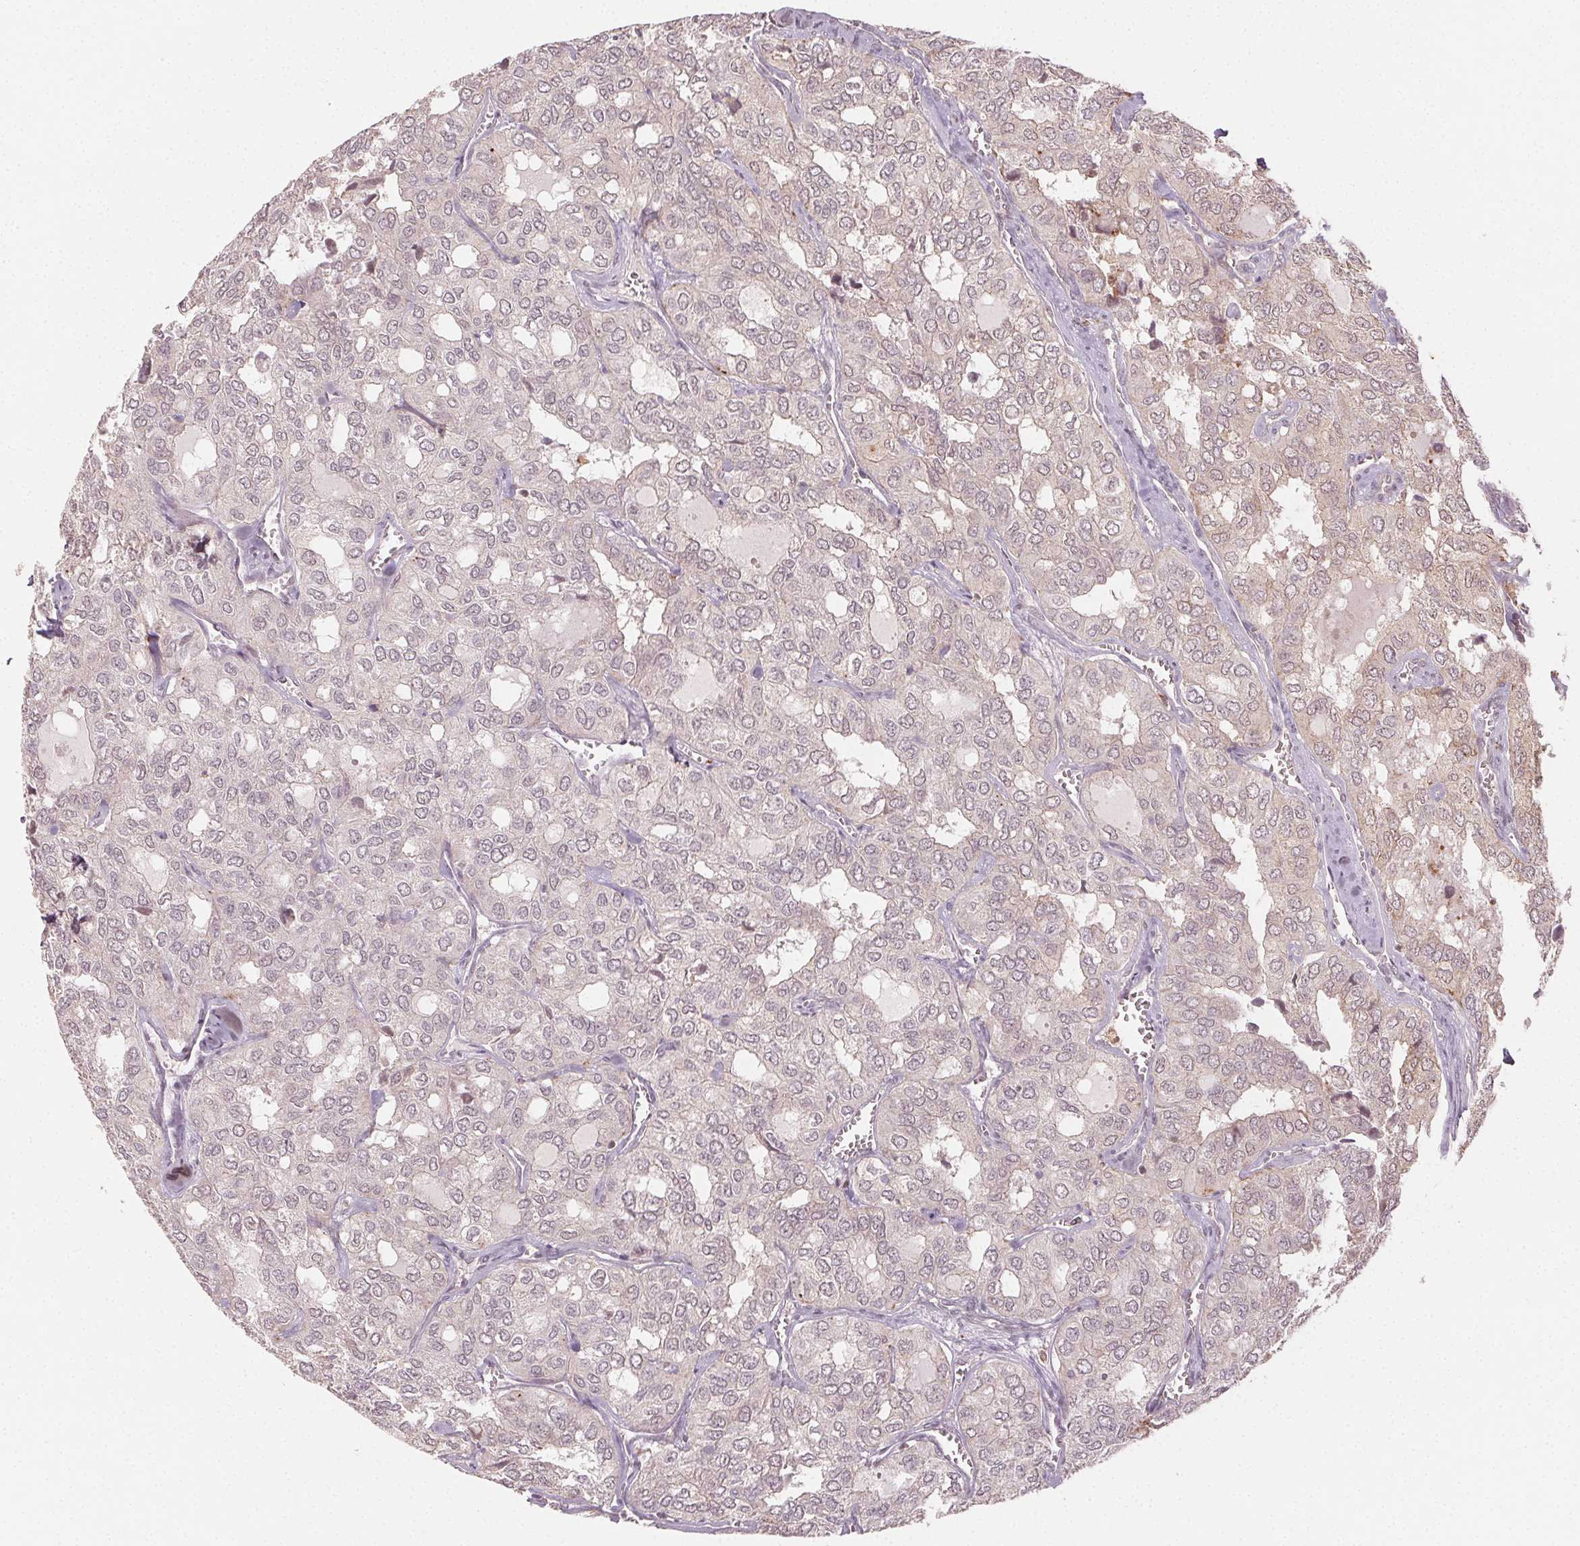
{"staining": {"intensity": "weak", "quantity": "<25%", "location": "nuclear"}, "tissue": "thyroid cancer", "cell_type": "Tumor cells", "image_type": "cancer", "snomed": [{"axis": "morphology", "description": "Follicular adenoma carcinoma, NOS"}, {"axis": "topography", "description": "Thyroid gland"}], "caption": "Tumor cells are negative for protein expression in human thyroid cancer. Brightfield microscopy of IHC stained with DAB (brown) and hematoxylin (blue), captured at high magnification.", "gene": "MAPK14", "patient": {"sex": "male", "age": 75}}